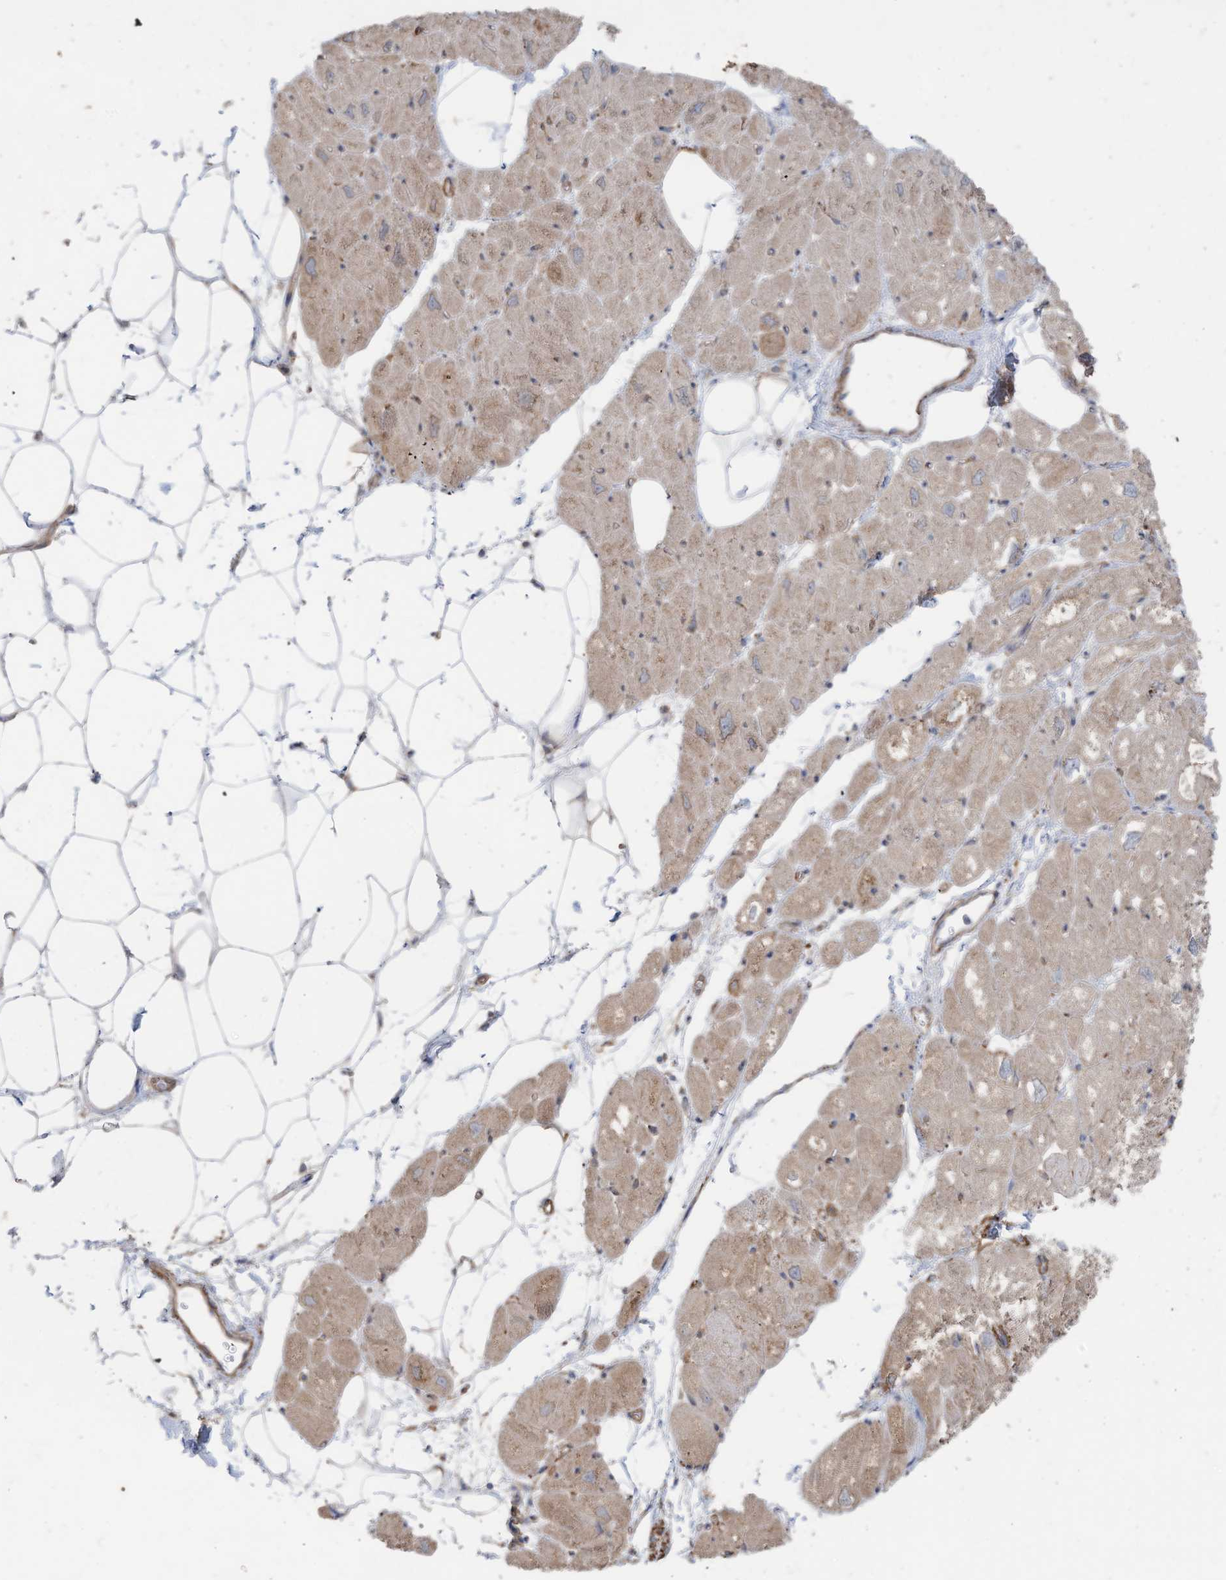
{"staining": {"intensity": "moderate", "quantity": "<25%", "location": "cytoplasmic/membranous"}, "tissue": "heart muscle", "cell_type": "Cardiomyocytes", "image_type": "normal", "snomed": [{"axis": "morphology", "description": "Normal tissue, NOS"}, {"axis": "topography", "description": "Heart"}], "caption": "Heart muscle stained with DAB IHC shows low levels of moderate cytoplasmic/membranous positivity in about <25% of cardiomyocytes.", "gene": "SLC17A7", "patient": {"sex": "male", "age": 50}}